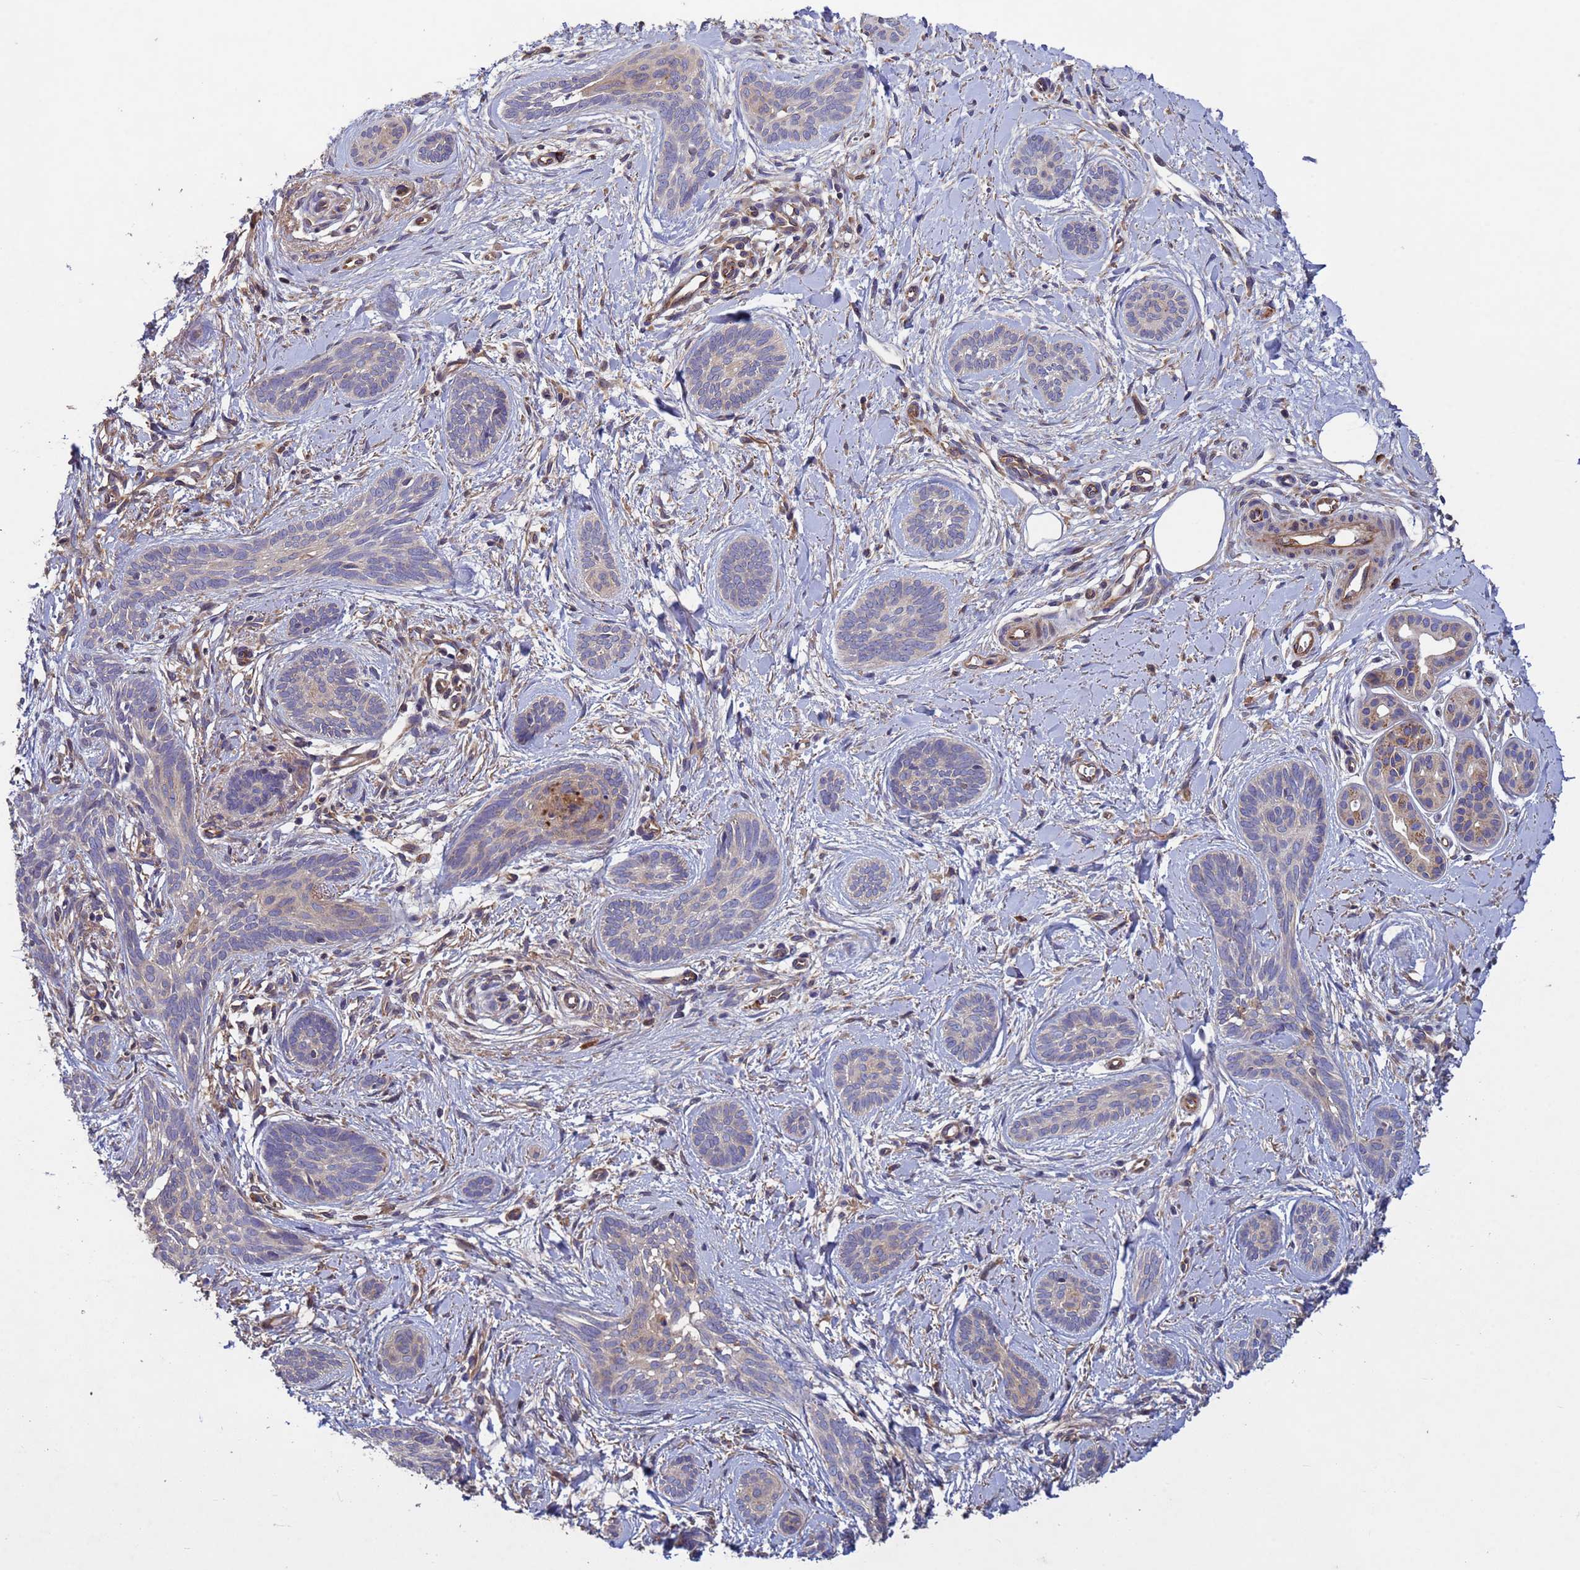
{"staining": {"intensity": "weak", "quantity": "<25%", "location": "cytoplasmic/membranous"}, "tissue": "skin cancer", "cell_type": "Tumor cells", "image_type": "cancer", "snomed": [{"axis": "morphology", "description": "Basal cell carcinoma"}, {"axis": "topography", "description": "Skin"}], "caption": "Immunohistochemistry photomicrograph of skin cancer stained for a protein (brown), which displays no positivity in tumor cells.", "gene": "RAB10", "patient": {"sex": "female", "age": 81}}